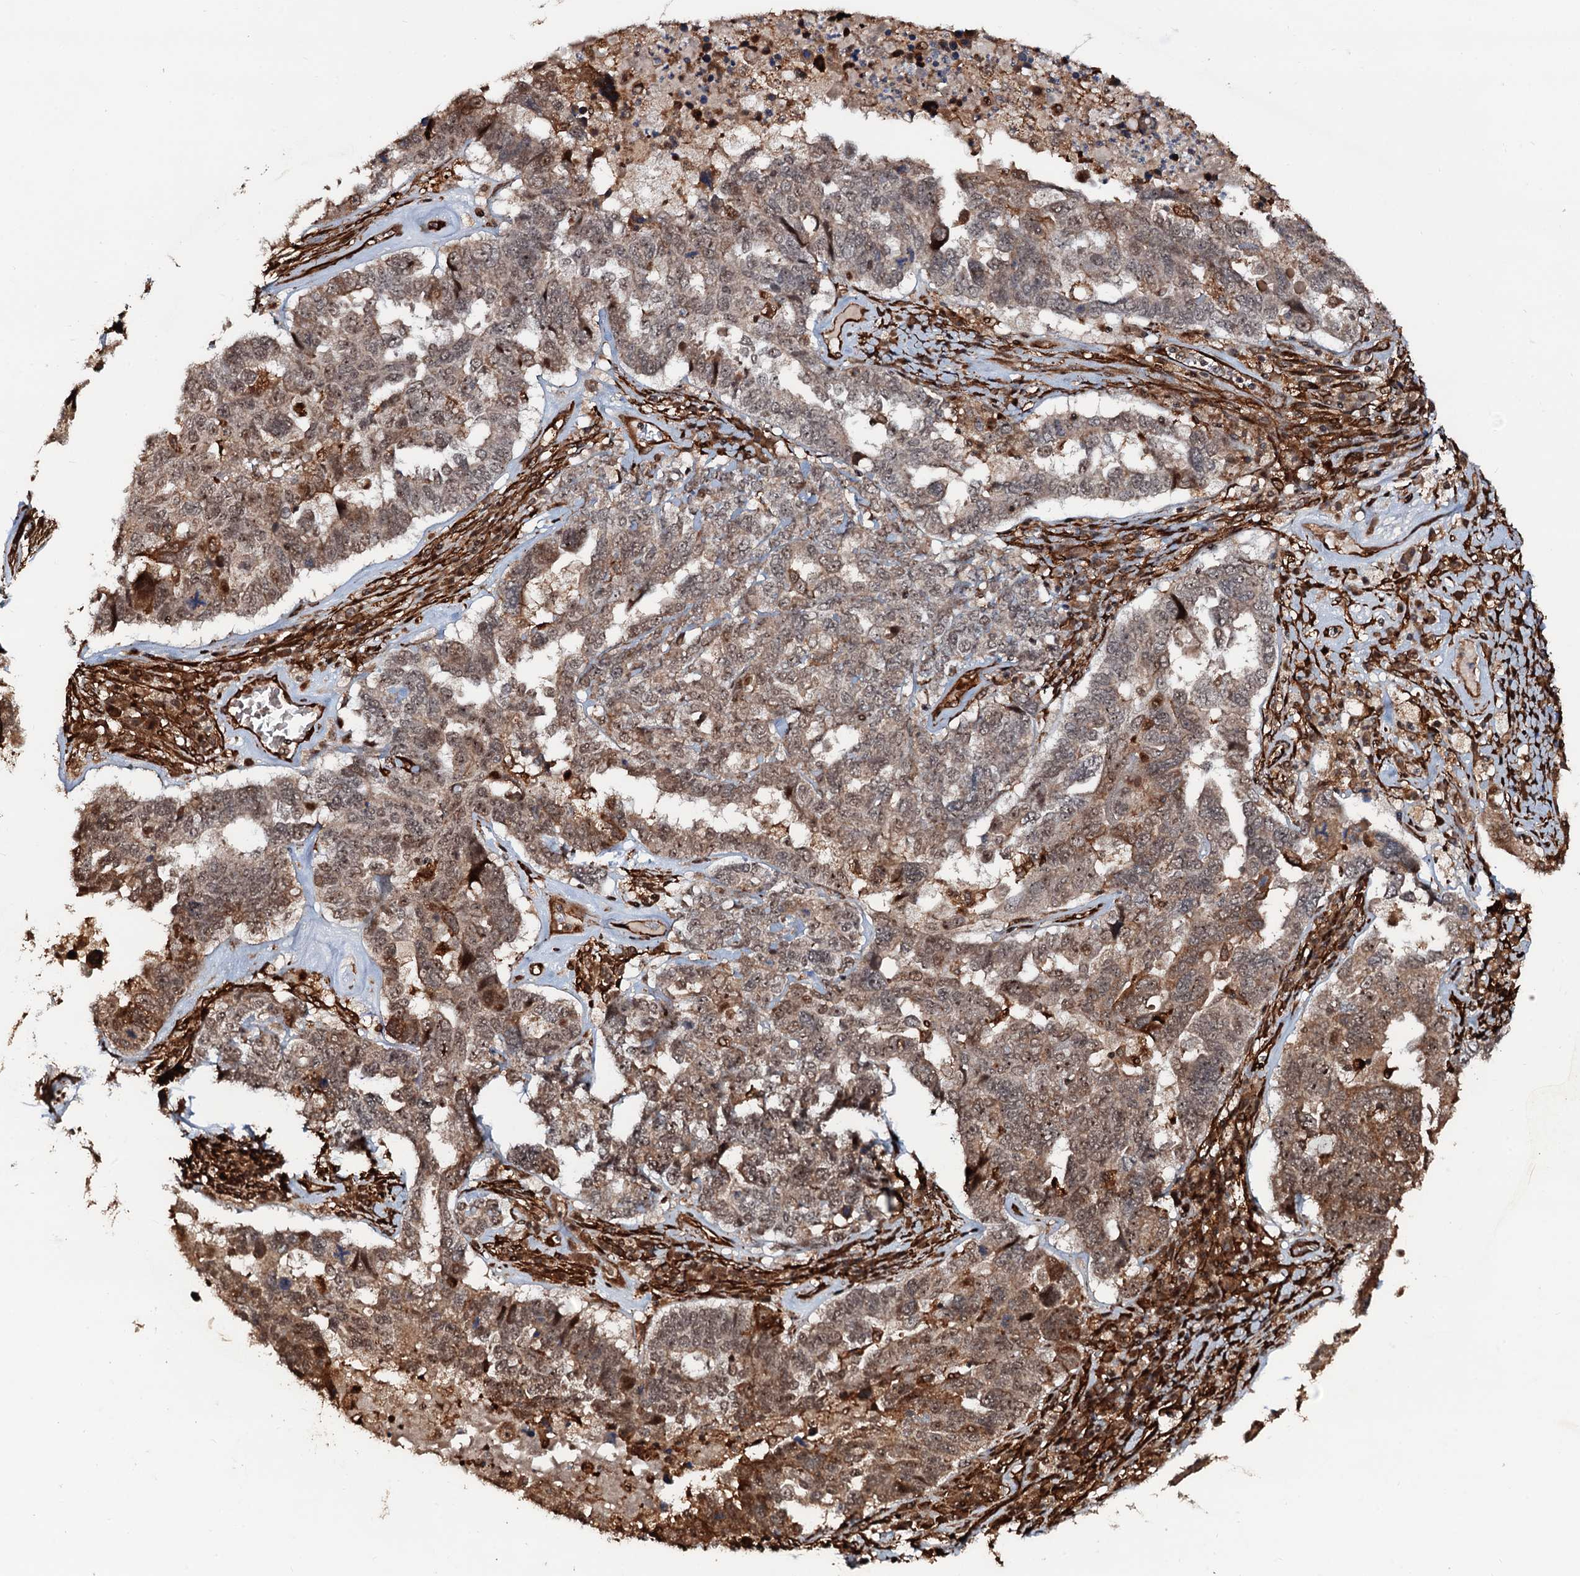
{"staining": {"intensity": "moderate", "quantity": "25%-75%", "location": "cytoplasmic/membranous,nuclear"}, "tissue": "ovarian cancer", "cell_type": "Tumor cells", "image_type": "cancer", "snomed": [{"axis": "morphology", "description": "Carcinoma, endometroid"}, {"axis": "topography", "description": "Ovary"}], "caption": "Immunohistochemistry micrograph of ovarian cancer stained for a protein (brown), which demonstrates medium levels of moderate cytoplasmic/membranous and nuclear expression in about 25%-75% of tumor cells.", "gene": "SNRNP25", "patient": {"sex": "female", "age": 62}}